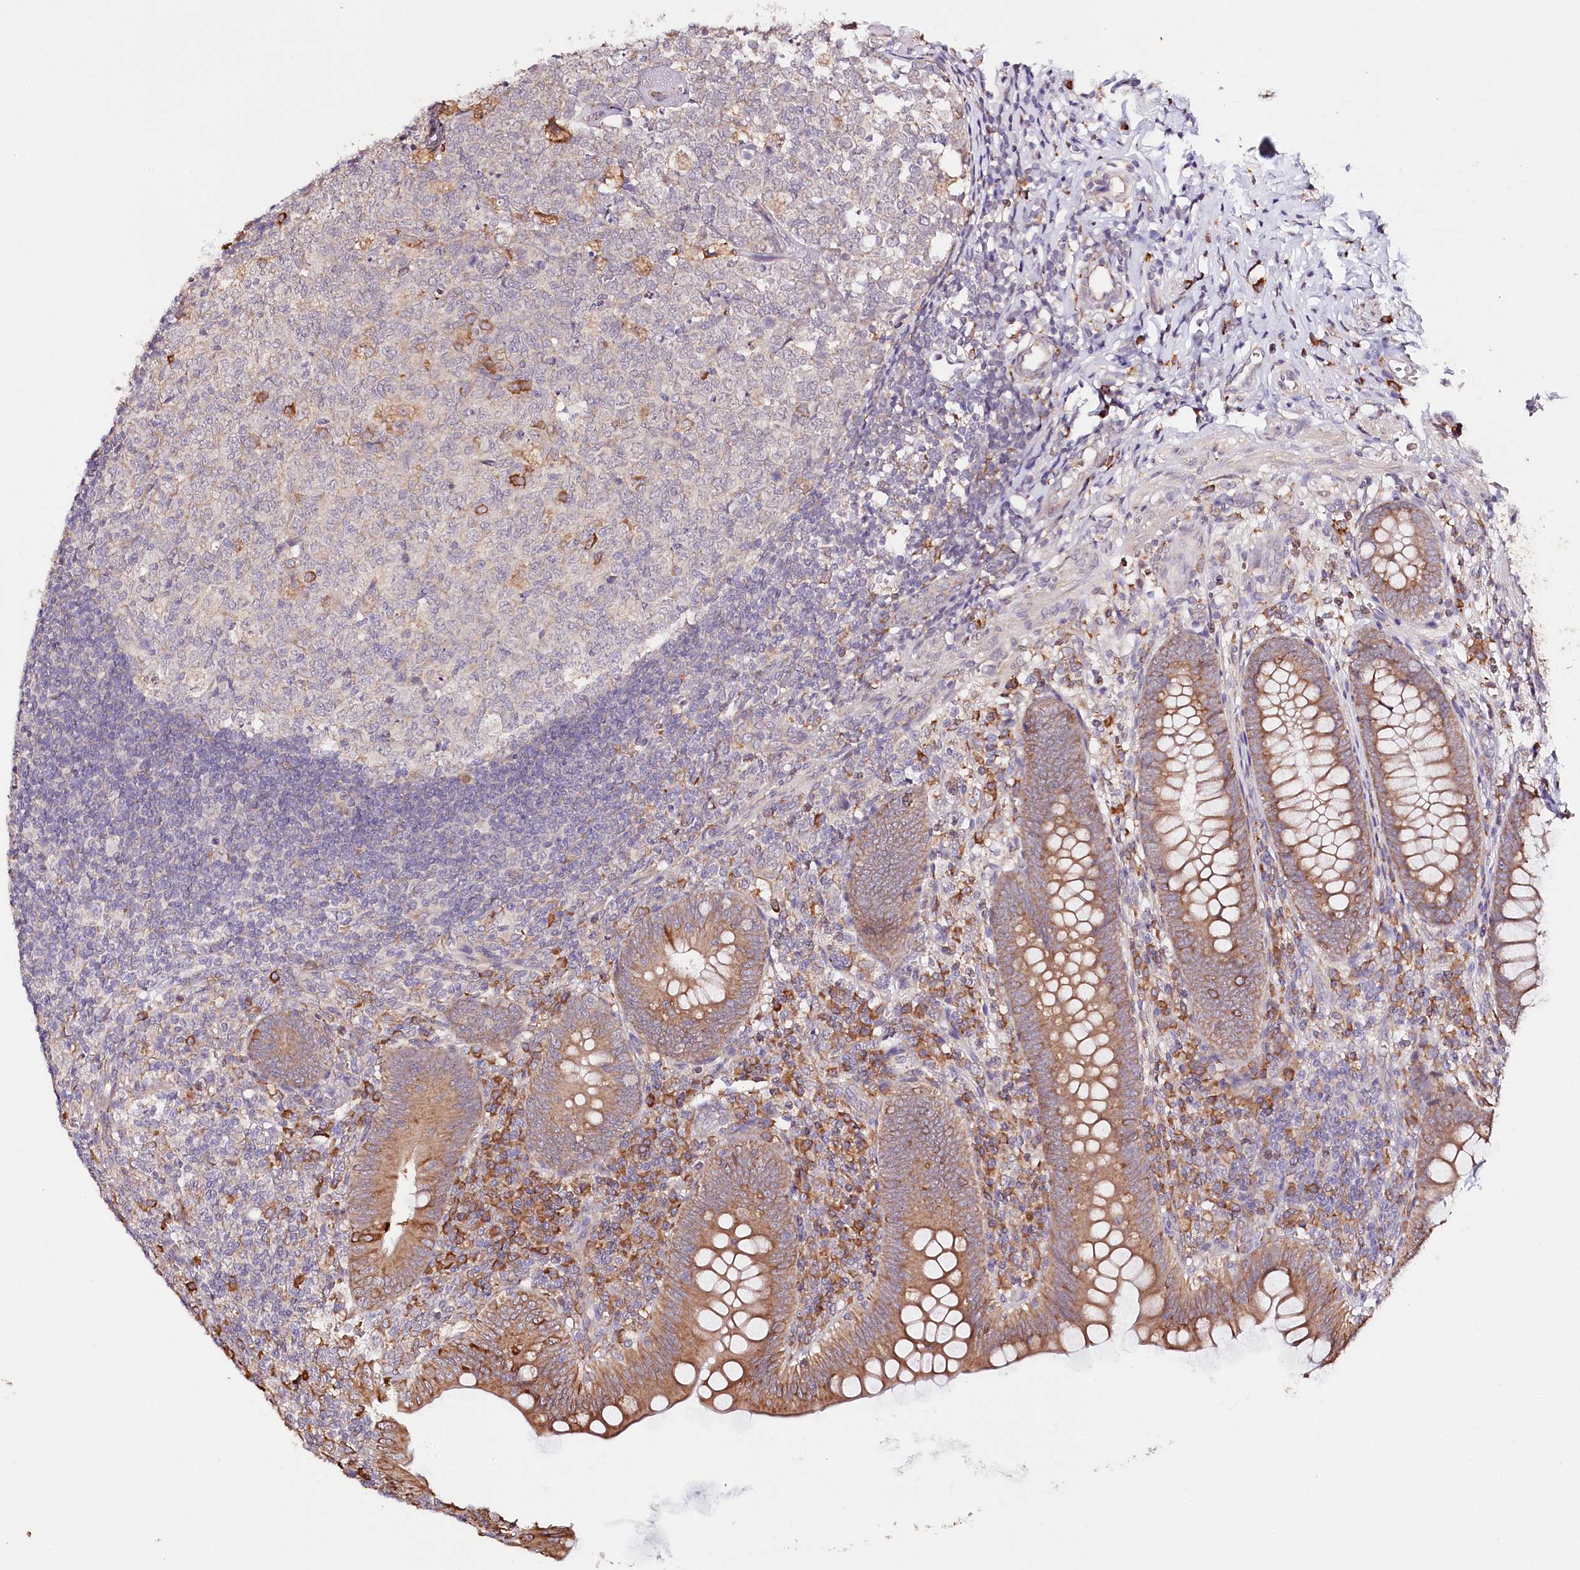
{"staining": {"intensity": "moderate", "quantity": ">75%", "location": "cytoplasmic/membranous"}, "tissue": "appendix", "cell_type": "Glandular cells", "image_type": "normal", "snomed": [{"axis": "morphology", "description": "Normal tissue, NOS"}, {"axis": "topography", "description": "Appendix"}], "caption": "Appendix stained for a protein (brown) reveals moderate cytoplasmic/membranous positive staining in about >75% of glandular cells.", "gene": "VEGFA", "patient": {"sex": "male", "age": 14}}